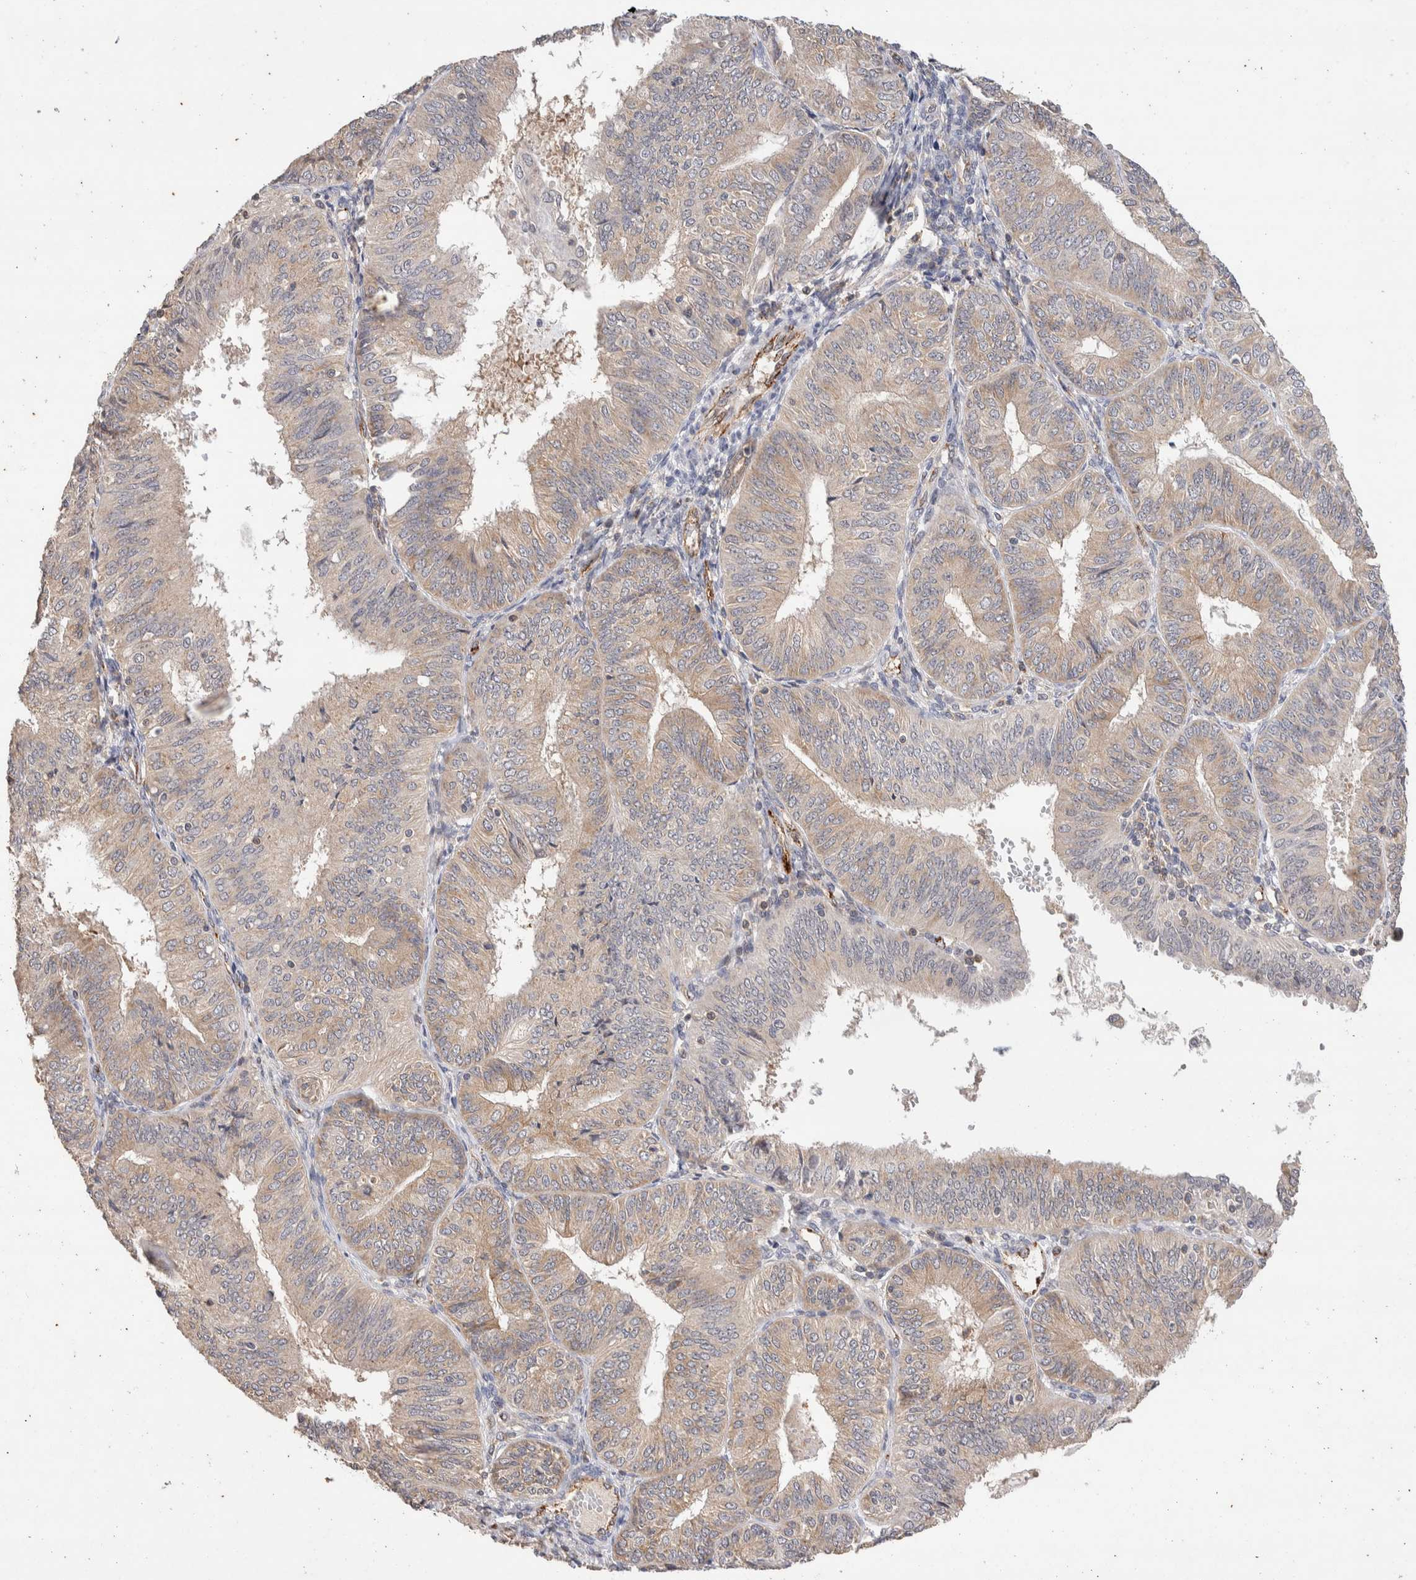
{"staining": {"intensity": "weak", "quantity": "<25%", "location": "cytoplasmic/membranous"}, "tissue": "endometrial cancer", "cell_type": "Tumor cells", "image_type": "cancer", "snomed": [{"axis": "morphology", "description": "Adenocarcinoma, NOS"}, {"axis": "topography", "description": "Endometrium"}], "caption": "Immunohistochemistry image of human endometrial adenocarcinoma stained for a protein (brown), which reveals no staining in tumor cells. (DAB (3,3'-diaminobenzidine) immunohistochemistry visualized using brightfield microscopy, high magnification).", "gene": "NSMAF", "patient": {"sex": "female", "age": 58}}